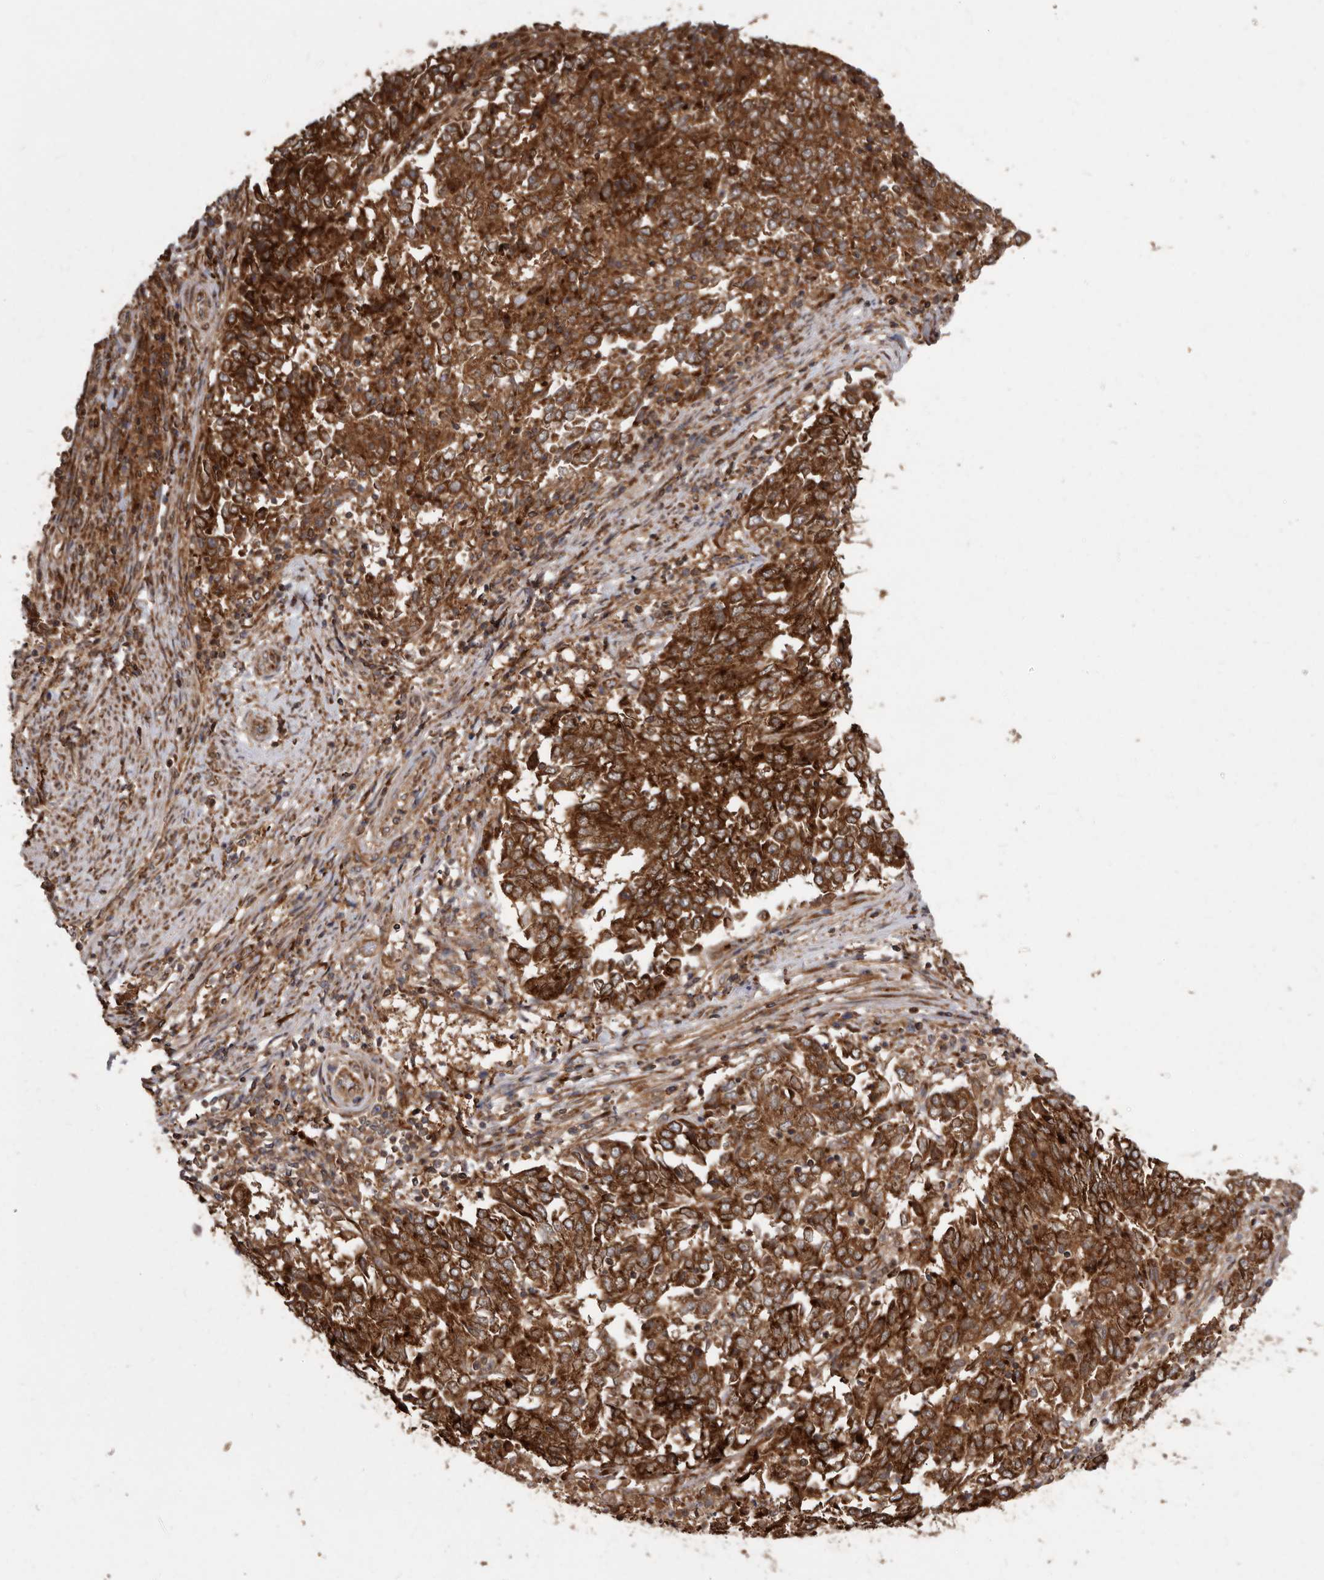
{"staining": {"intensity": "strong", "quantity": ">75%", "location": "cytoplasmic/membranous"}, "tissue": "endometrial cancer", "cell_type": "Tumor cells", "image_type": "cancer", "snomed": [{"axis": "morphology", "description": "Adenocarcinoma, NOS"}, {"axis": "topography", "description": "Endometrium"}], "caption": "DAB (3,3'-diaminobenzidine) immunohistochemical staining of endometrial cancer displays strong cytoplasmic/membranous protein expression in about >75% of tumor cells.", "gene": "FLAD1", "patient": {"sex": "female", "age": 80}}